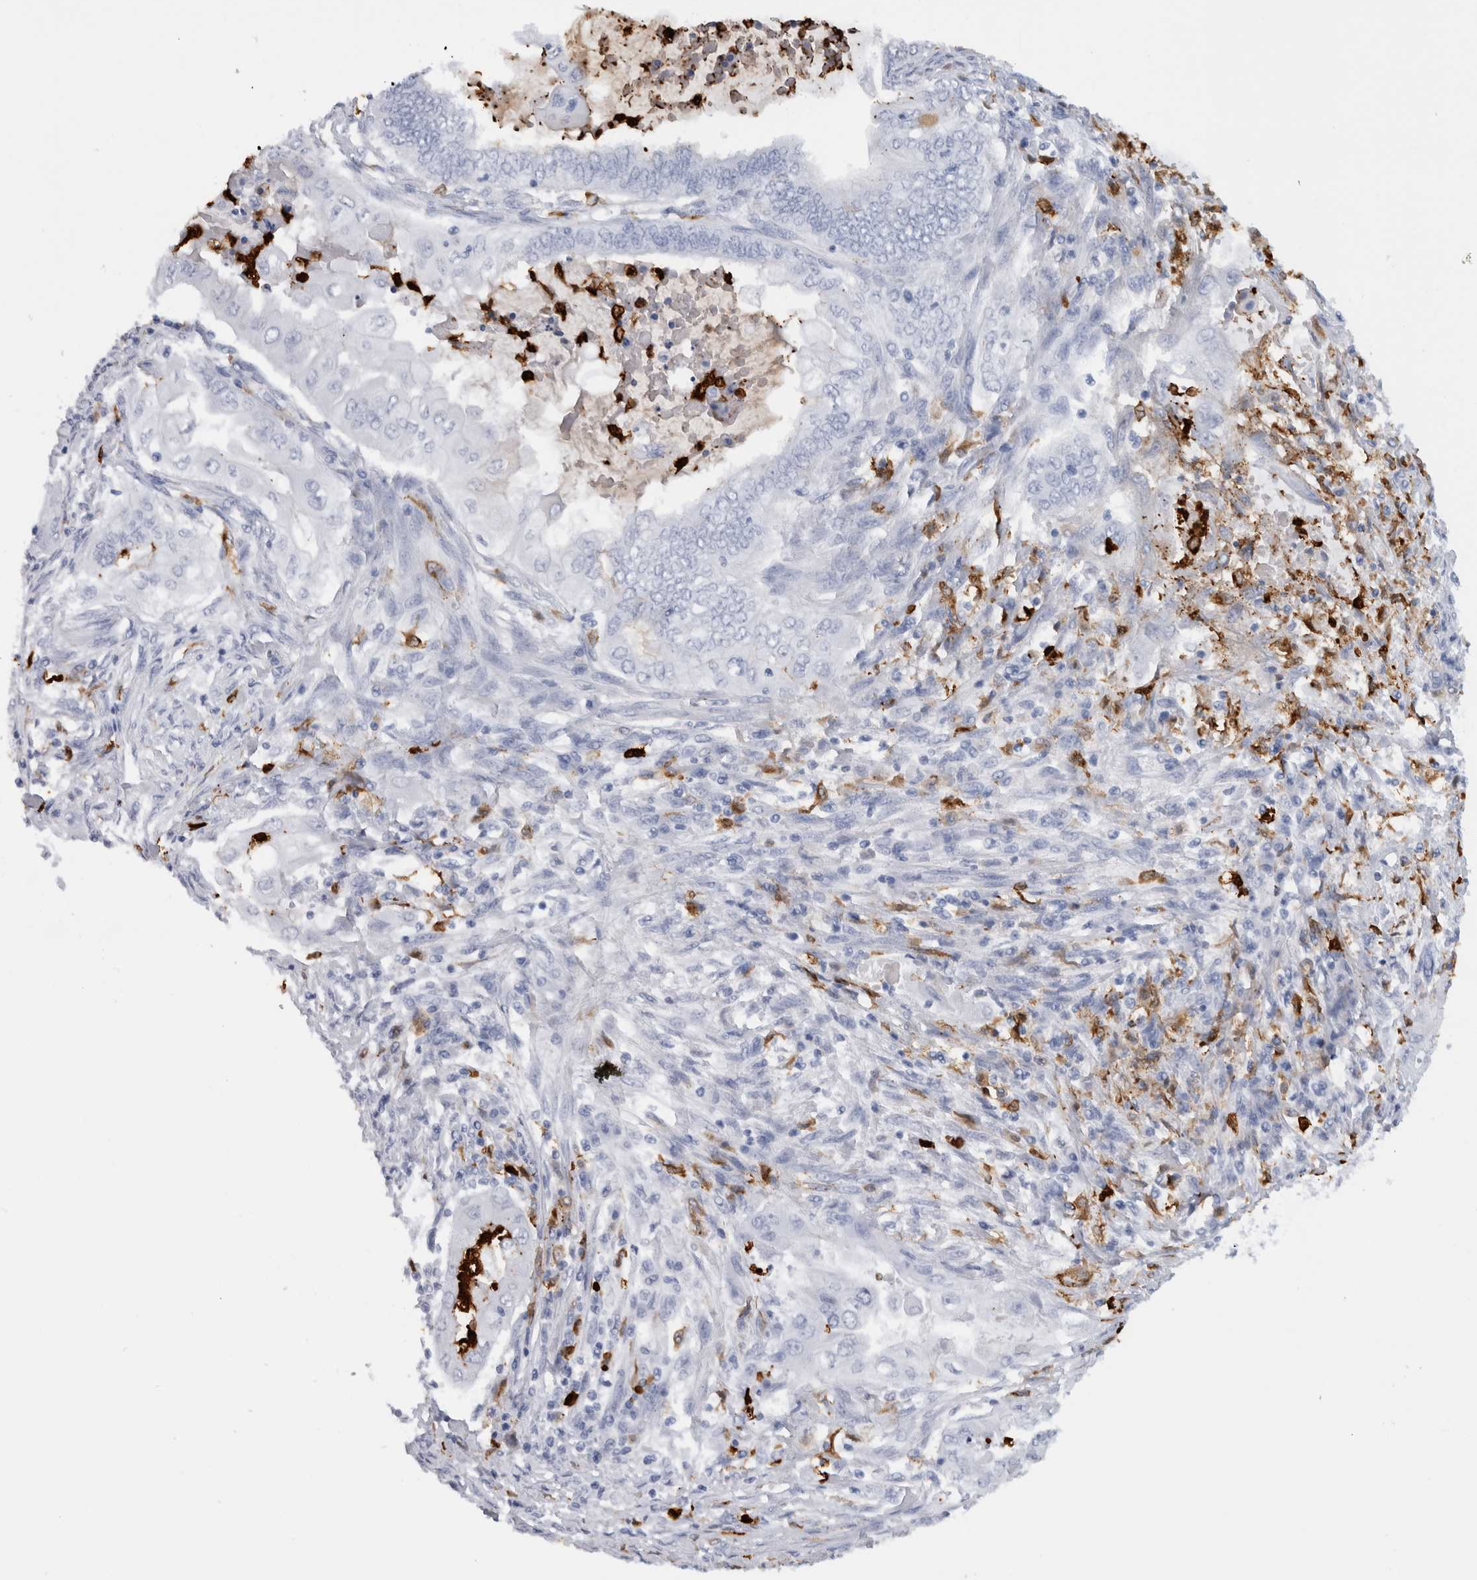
{"staining": {"intensity": "negative", "quantity": "none", "location": "none"}, "tissue": "endometrial cancer", "cell_type": "Tumor cells", "image_type": "cancer", "snomed": [{"axis": "morphology", "description": "Adenocarcinoma, NOS"}, {"axis": "topography", "description": "Uterus"}, {"axis": "topography", "description": "Endometrium"}], "caption": "An immunohistochemistry histopathology image of endometrial cancer is shown. There is no staining in tumor cells of endometrial cancer. (Brightfield microscopy of DAB IHC at high magnification).", "gene": "S100A8", "patient": {"sex": "female", "age": 70}}